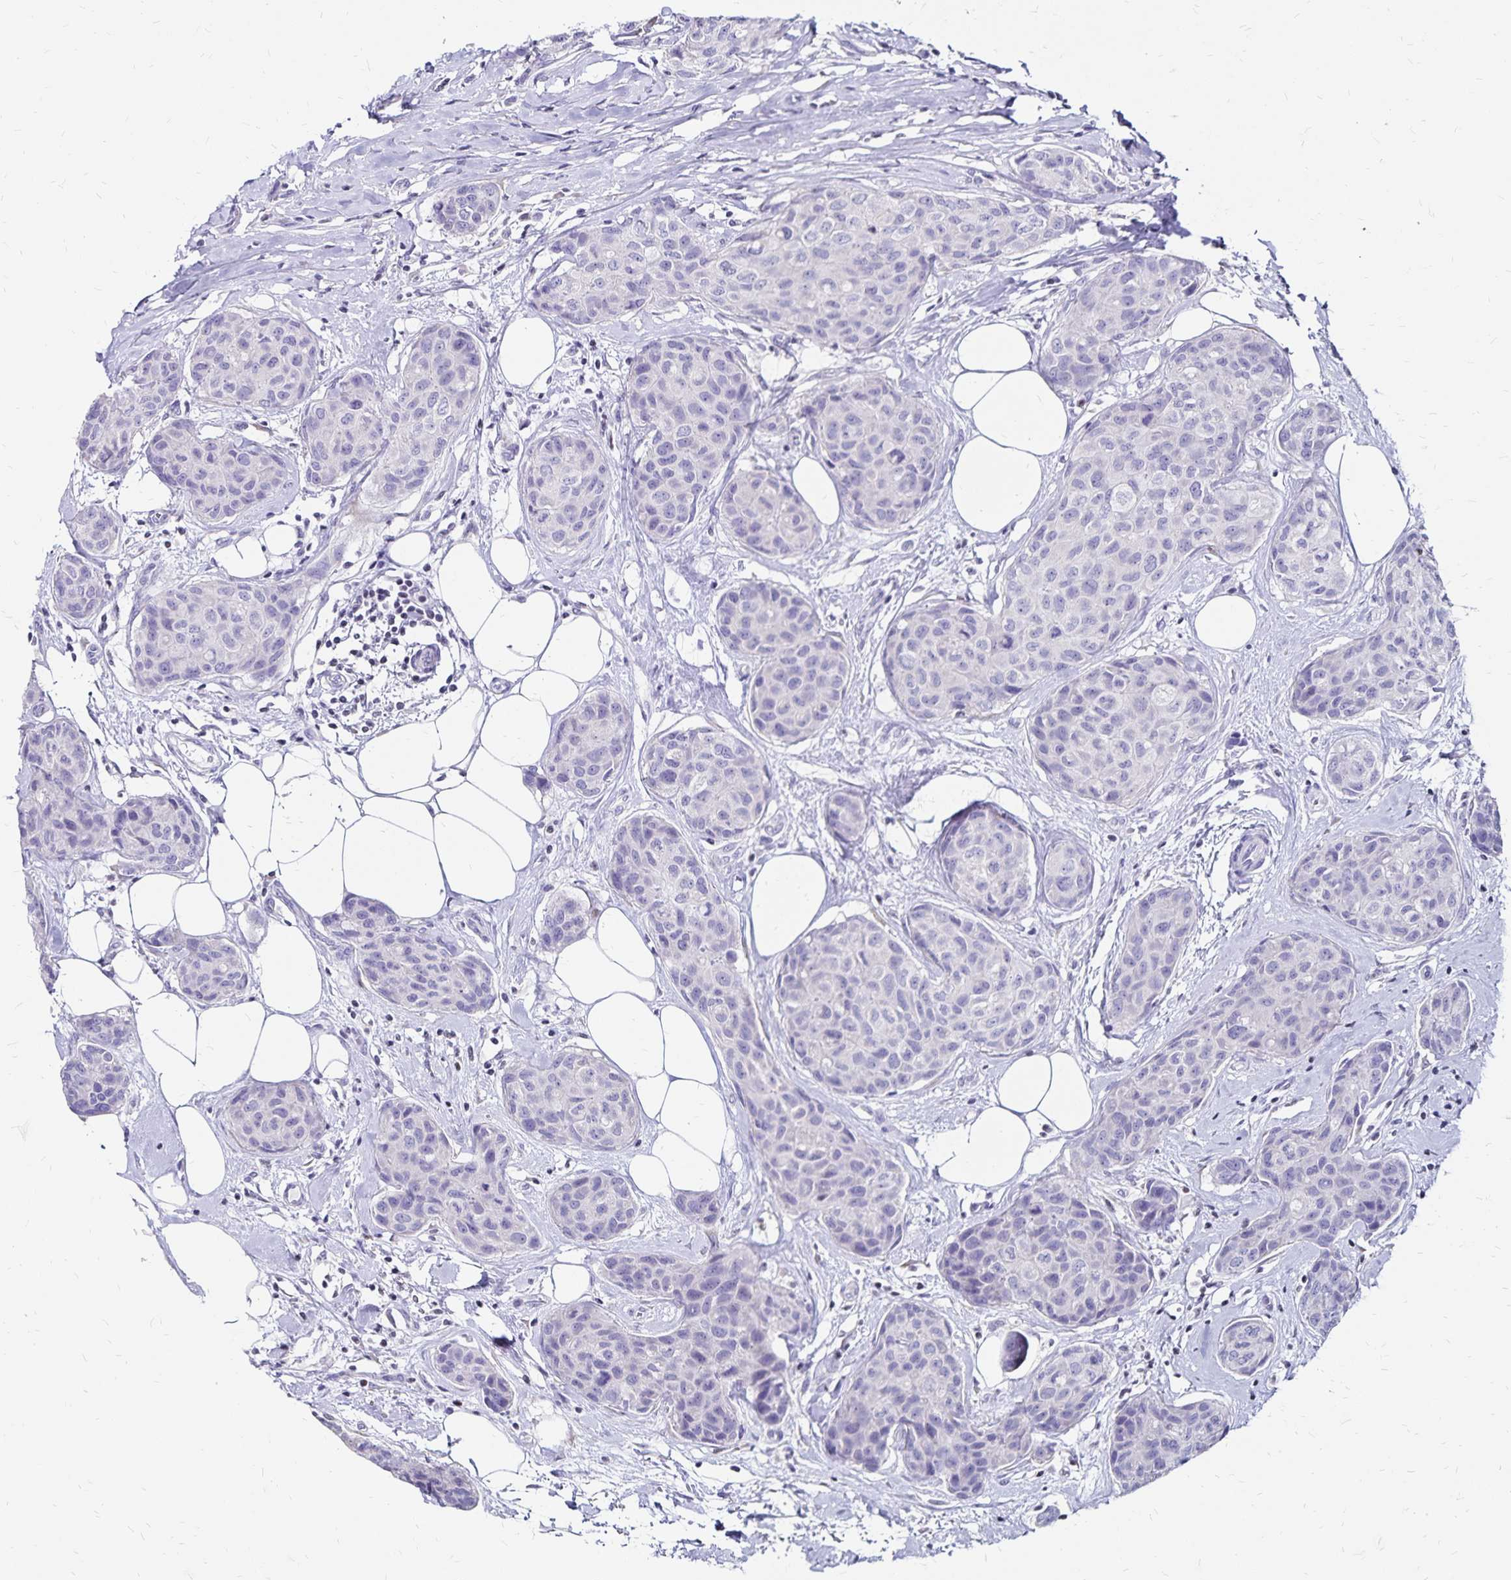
{"staining": {"intensity": "negative", "quantity": "none", "location": "none"}, "tissue": "breast cancer", "cell_type": "Tumor cells", "image_type": "cancer", "snomed": [{"axis": "morphology", "description": "Duct carcinoma"}, {"axis": "topography", "description": "Breast"}], "caption": "Human invasive ductal carcinoma (breast) stained for a protein using immunohistochemistry (IHC) shows no positivity in tumor cells.", "gene": "IKZF1", "patient": {"sex": "female", "age": 80}}